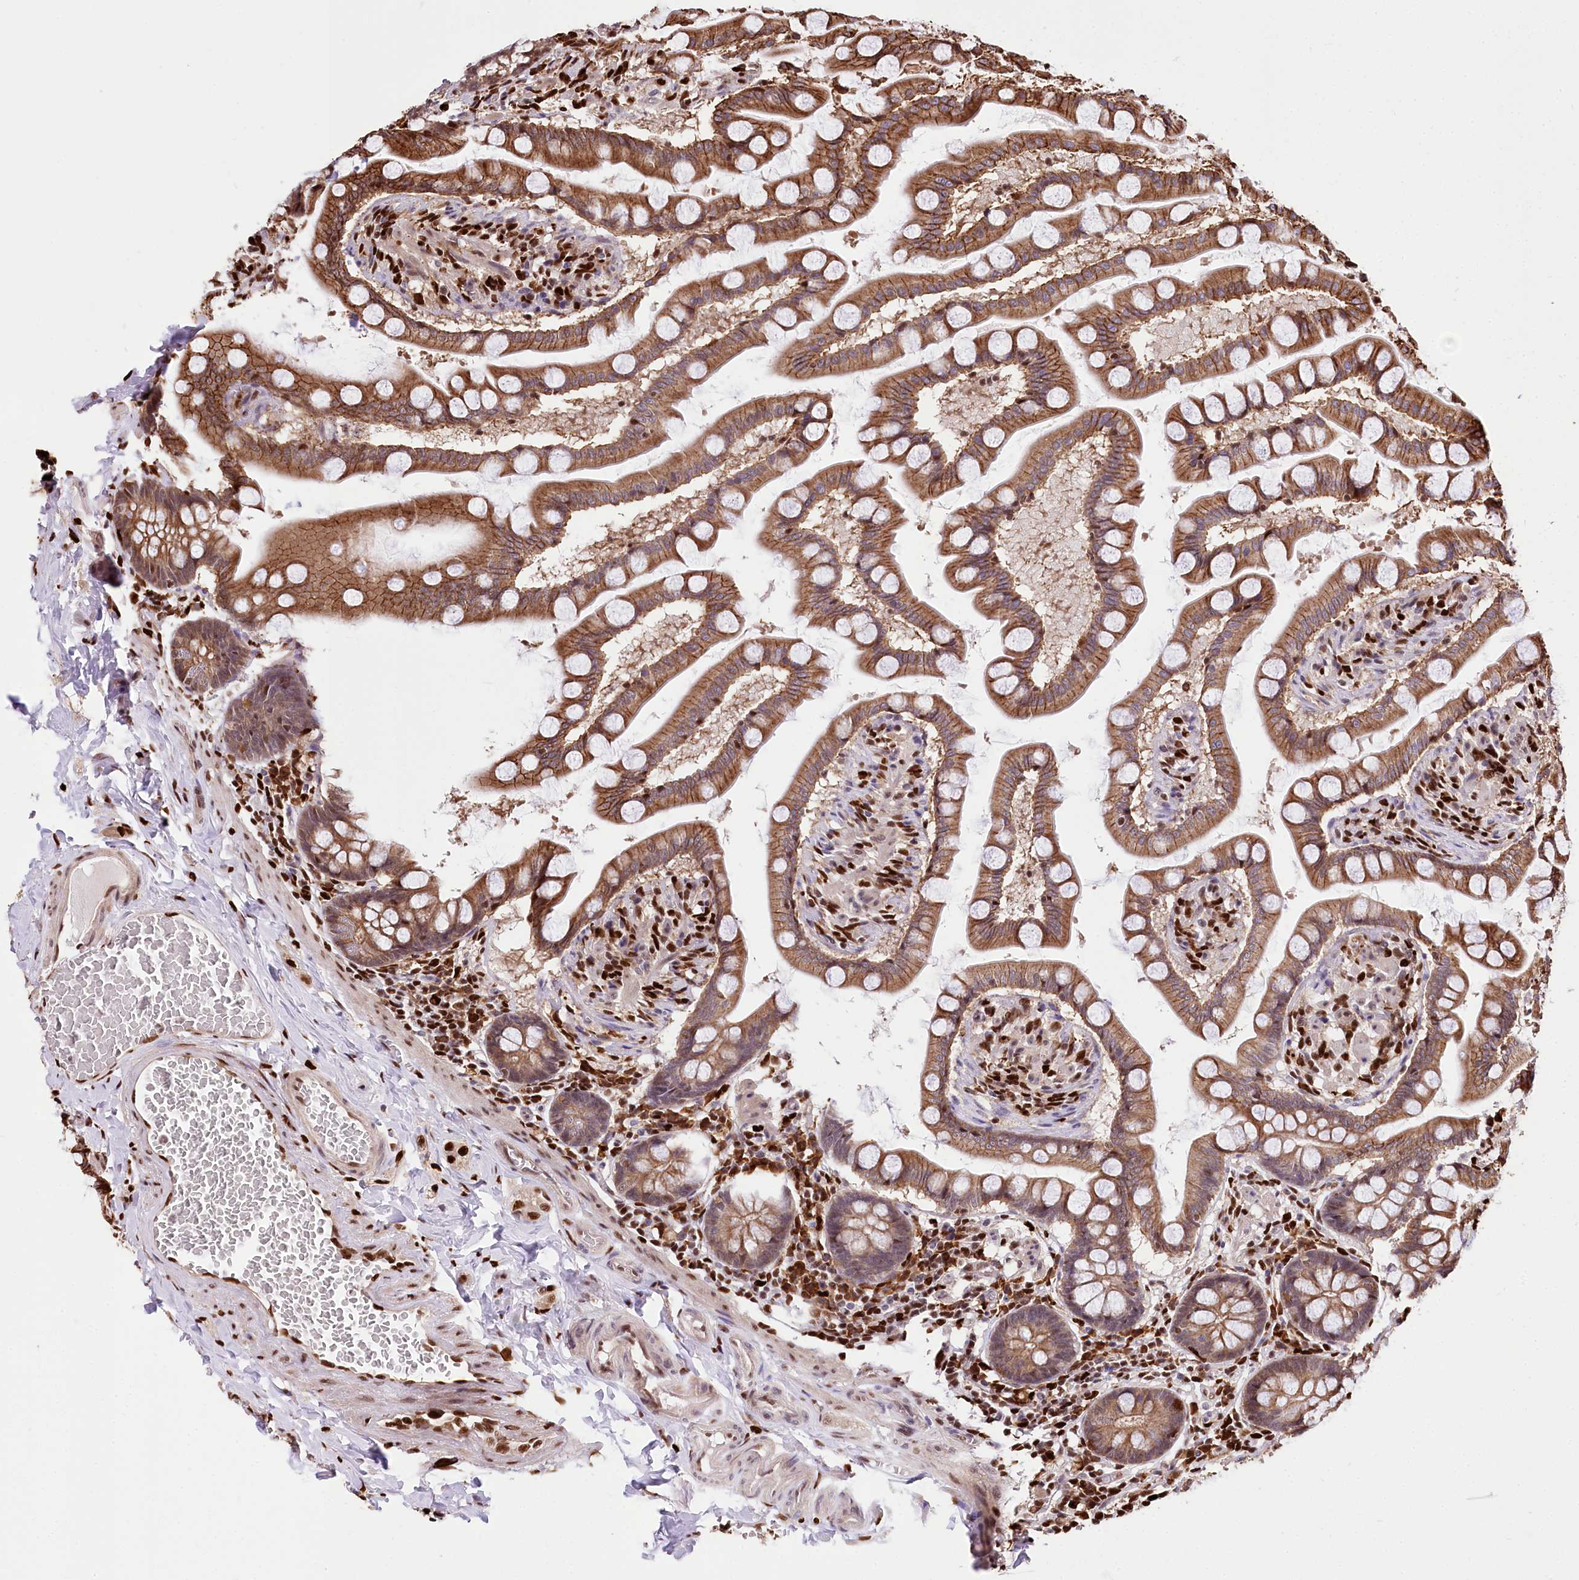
{"staining": {"intensity": "moderate", "quantity": ">75%", "location": "cytoplasmic/membranous"}, "tissue": "small intestine", "cell_type": "Glandular cells", "image_type": "normal", "snomed": [{"axis": "morphology", "description": "Normal tissue, NOS"}, {"axis": "topography", "description": "Small intestine"}], "caption": "IHC of unremarkable human small intestine reveals medium levels of moderate cytoplasmic/membranous staining in approximately >75% of glandular cells. The protein is stained brown, and the nuclei are stained in blue (DAB IHC with brightfield microscopy, high magnification).", "gene": "FIGN", "patient": {"sex": "male", "age": 41}}